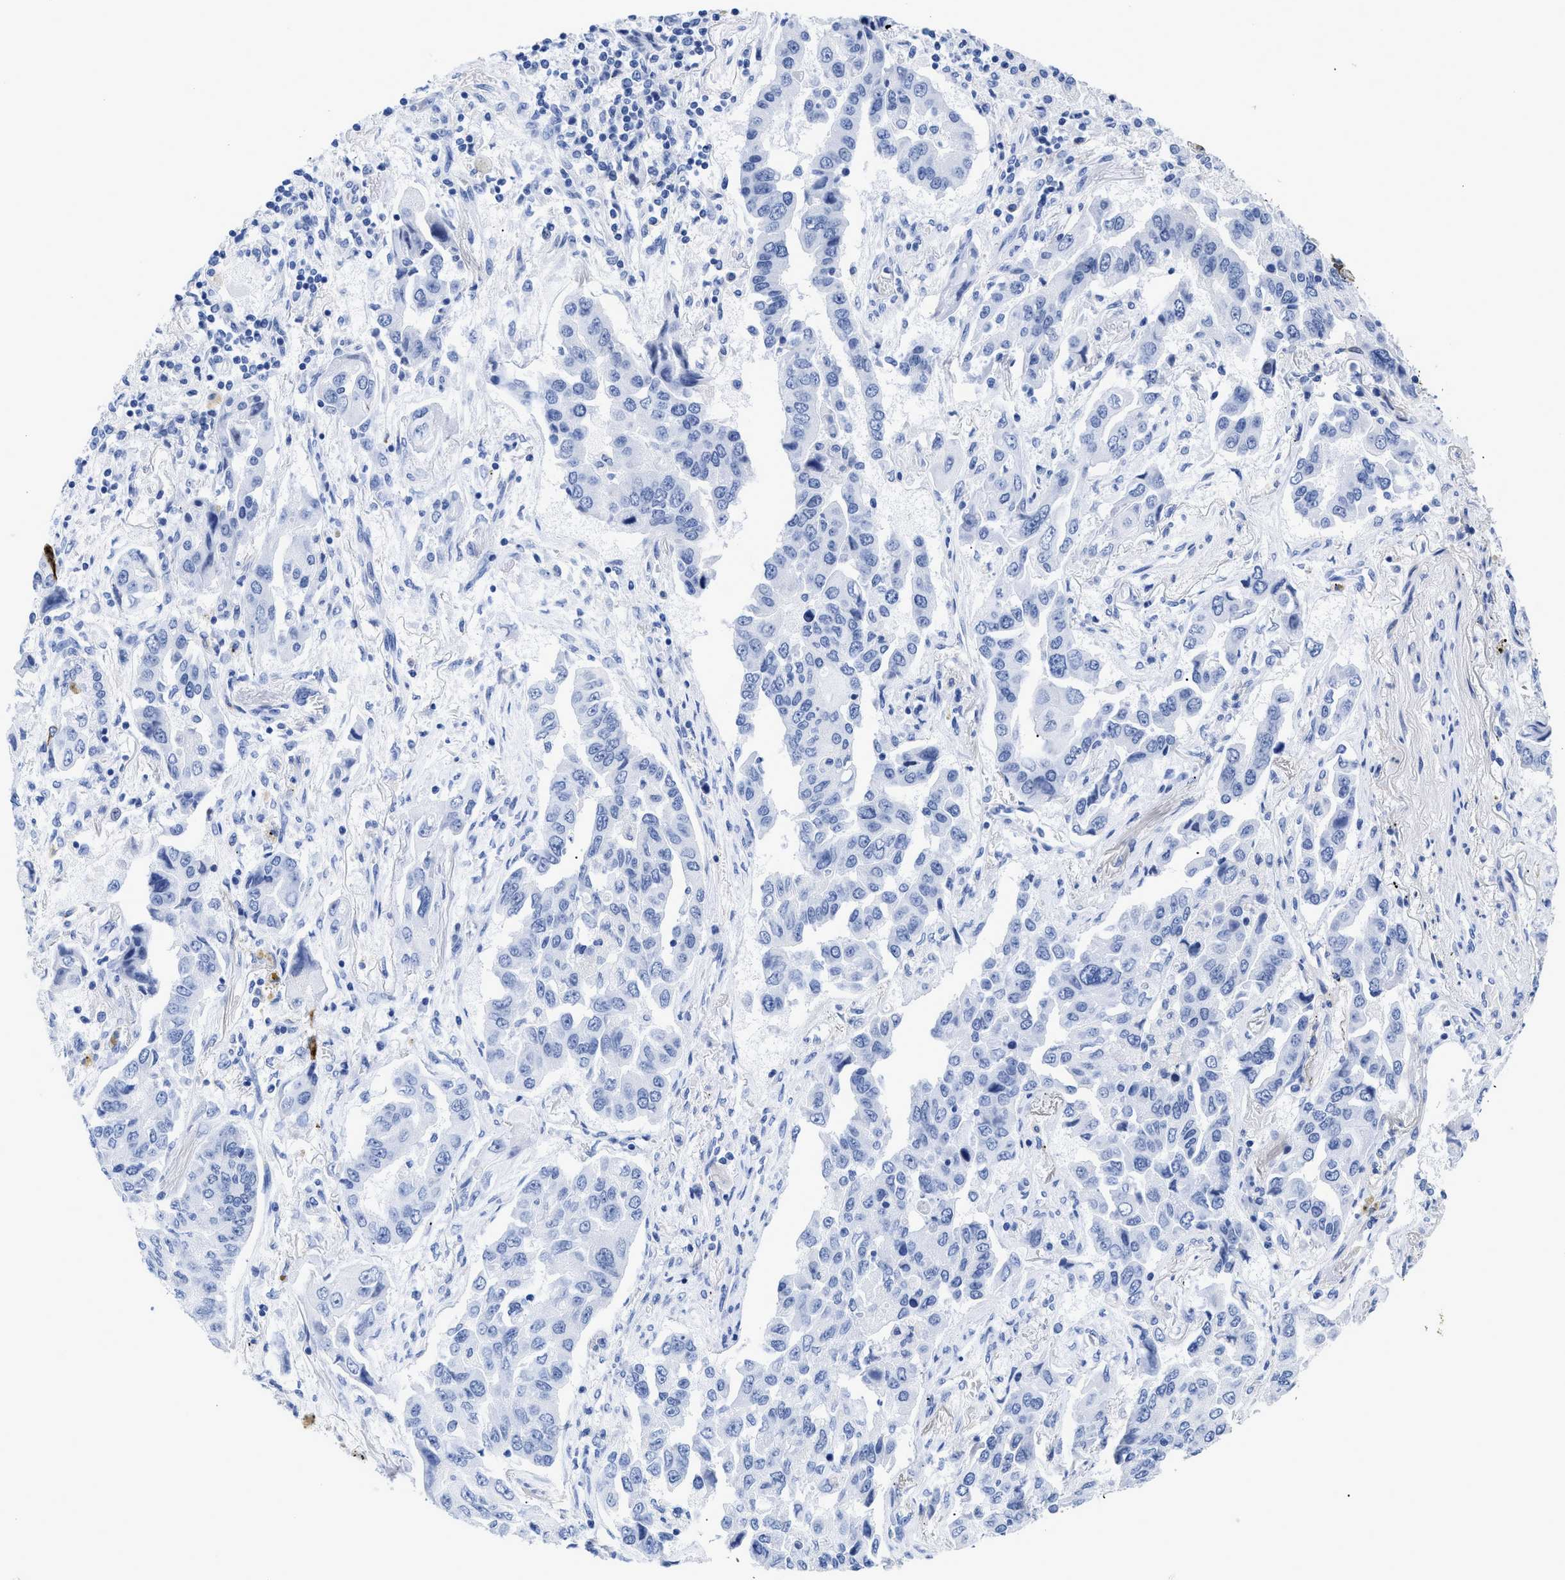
{"staining": {"intensity": "negative", "quantity": "none", "location": "none"}, "tissue": "lung cancer", "cell_type": "Tumor cells", "image_type": "cancer", "snomed": [{"axis": "morphology", "description": "Adenocarcinoma, NOS"}, {"axis": "topography", "description": "Lung"}], "caption": "This is an immunohistochemistry image of adenocarcinoma (lung). There is no expression in tumor cells.", "gene": "DUSP26", "patient": {"sex": "female", "age": 65}}